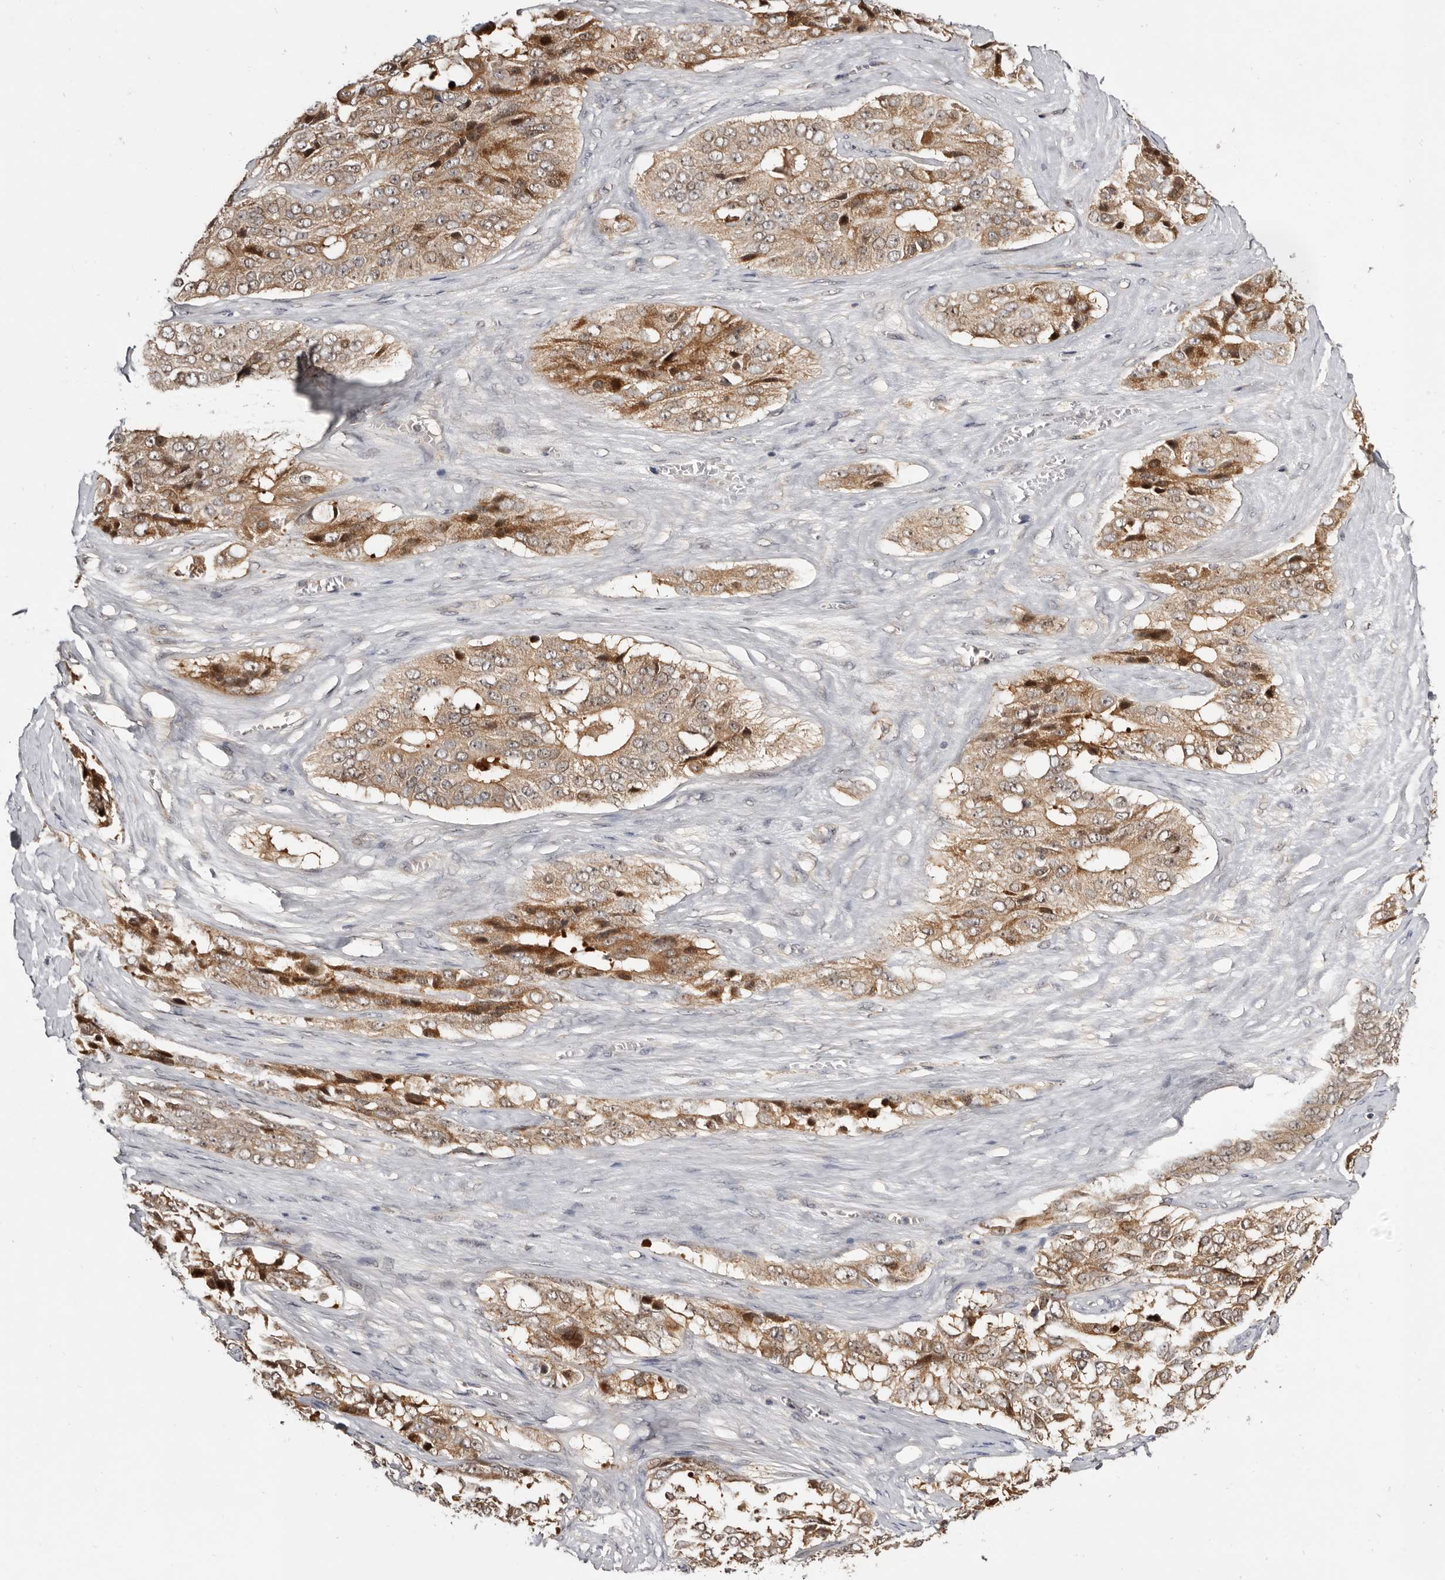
{"staining": {"intensity": "moderate", "quantity": ">75%", "location": "cytoplasmic/membranous"}, "tissue": "ovarian cancer", "cell_type": "Tumor cells", "image_type": "cancer", "snomed": [{"axis": "morphology", "description": "Carcinoma, endometroid"}, {"axis": "topography", "description": "Ovary"}], "caption": "Ovarian cancer stained for a protein (brown) demonstrates moderate cytoplasmic/membranous positive positivity in about >75% of tumor cells.", "gene": "INAVA", "patient": {"sex": "female", "age": 51}}